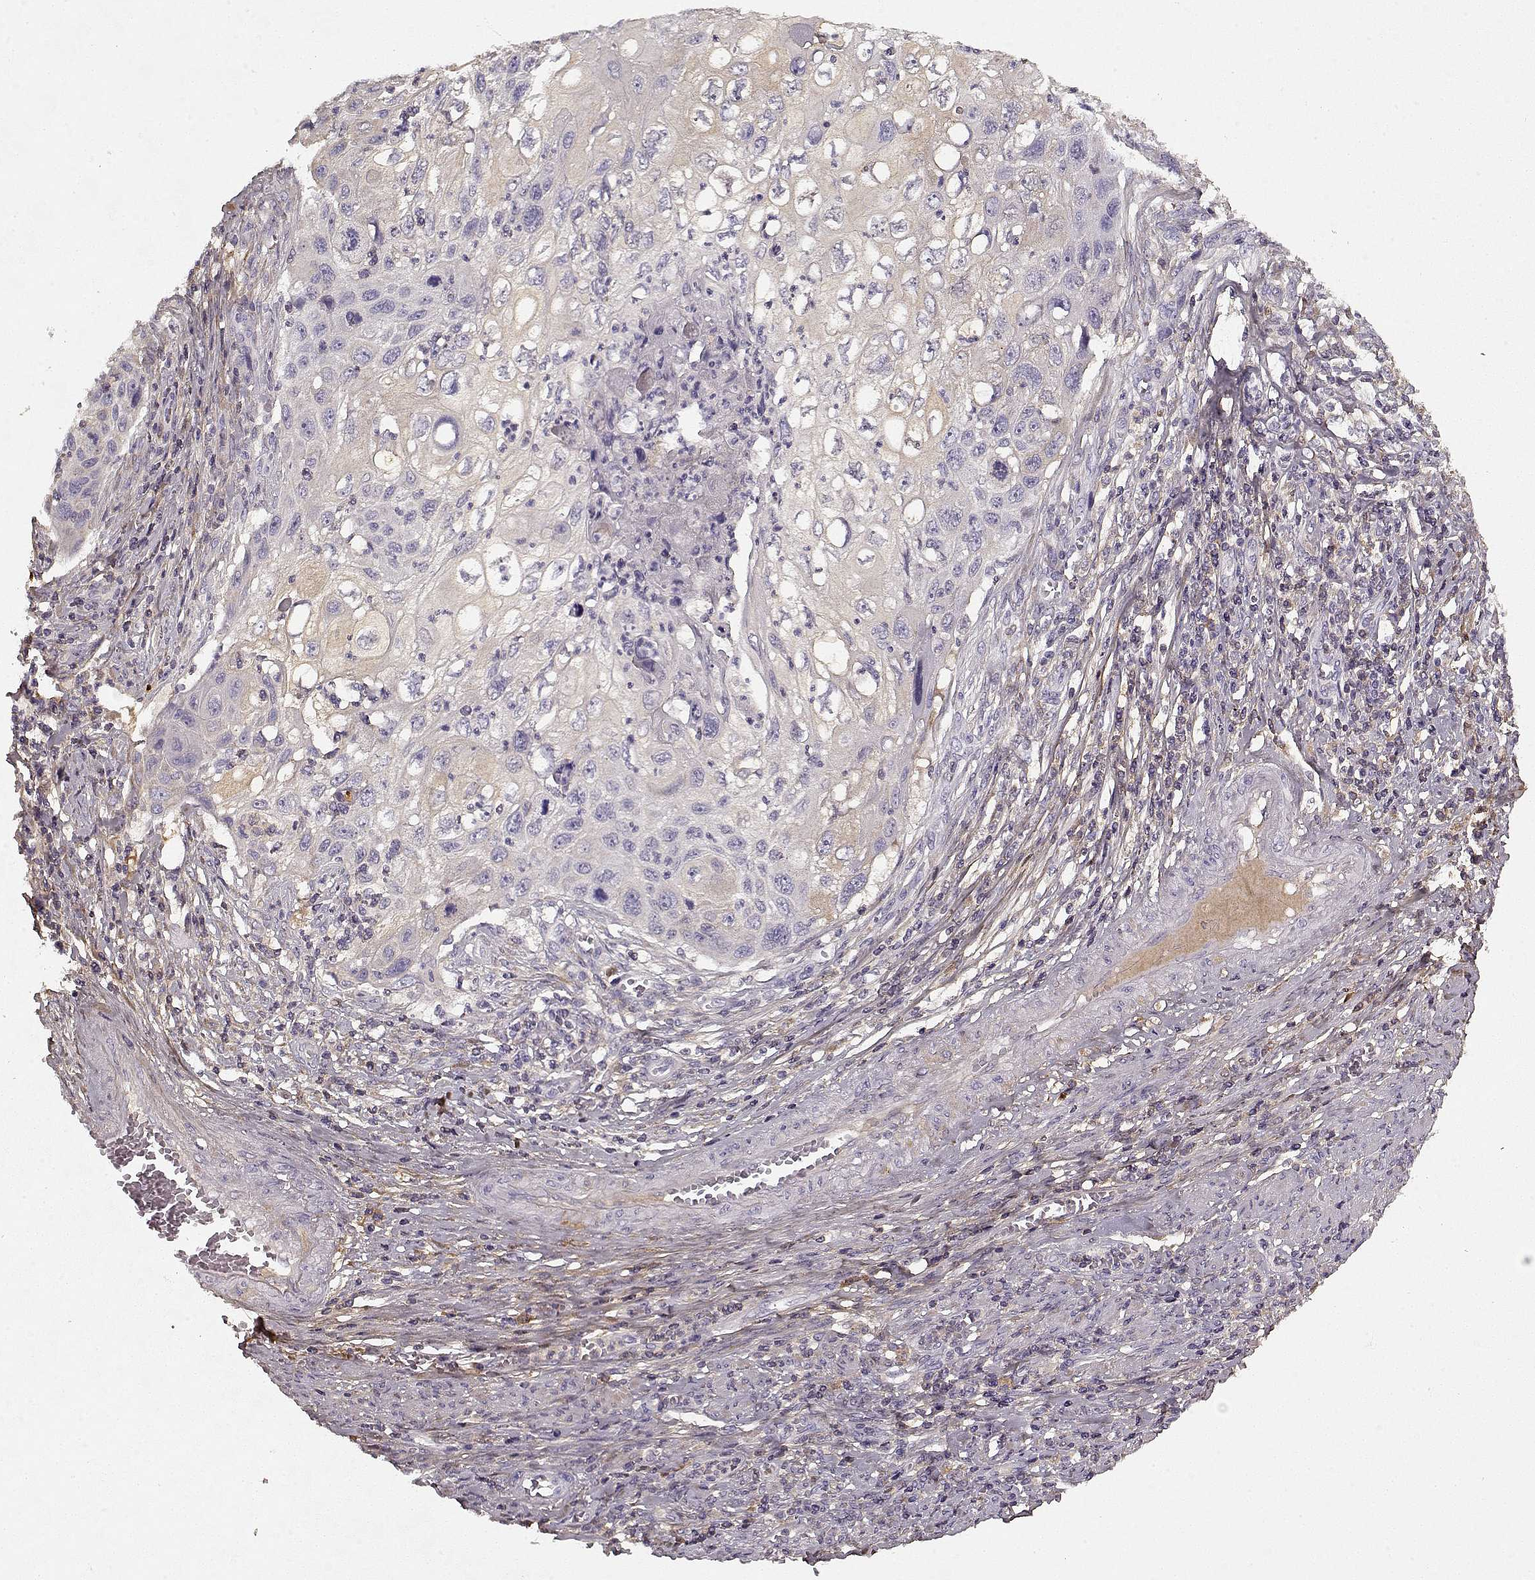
{"staining": {"intensity": "negative", "quantity": "none", "location": "none"}, "tissue": "cervical cancer", "cell_type": "Tumor cells", "image_type": "cancer", "snomed": [{"axis": "morphology", "description": "Squamous cell carcinoma, NOS"}, {"axis": "topography", "description": "Cervix"}], "caption": "There is no significant expression in tumor cells of squamous cell carcinoma (cervical). The staining was performed using DAB to visualize the protein expression in brown, while the nuclei were stained in blue with hematoxylin (Magnification: 20x).", "gene": "LUM", "patient": {"sex": "female", "age": 70}}